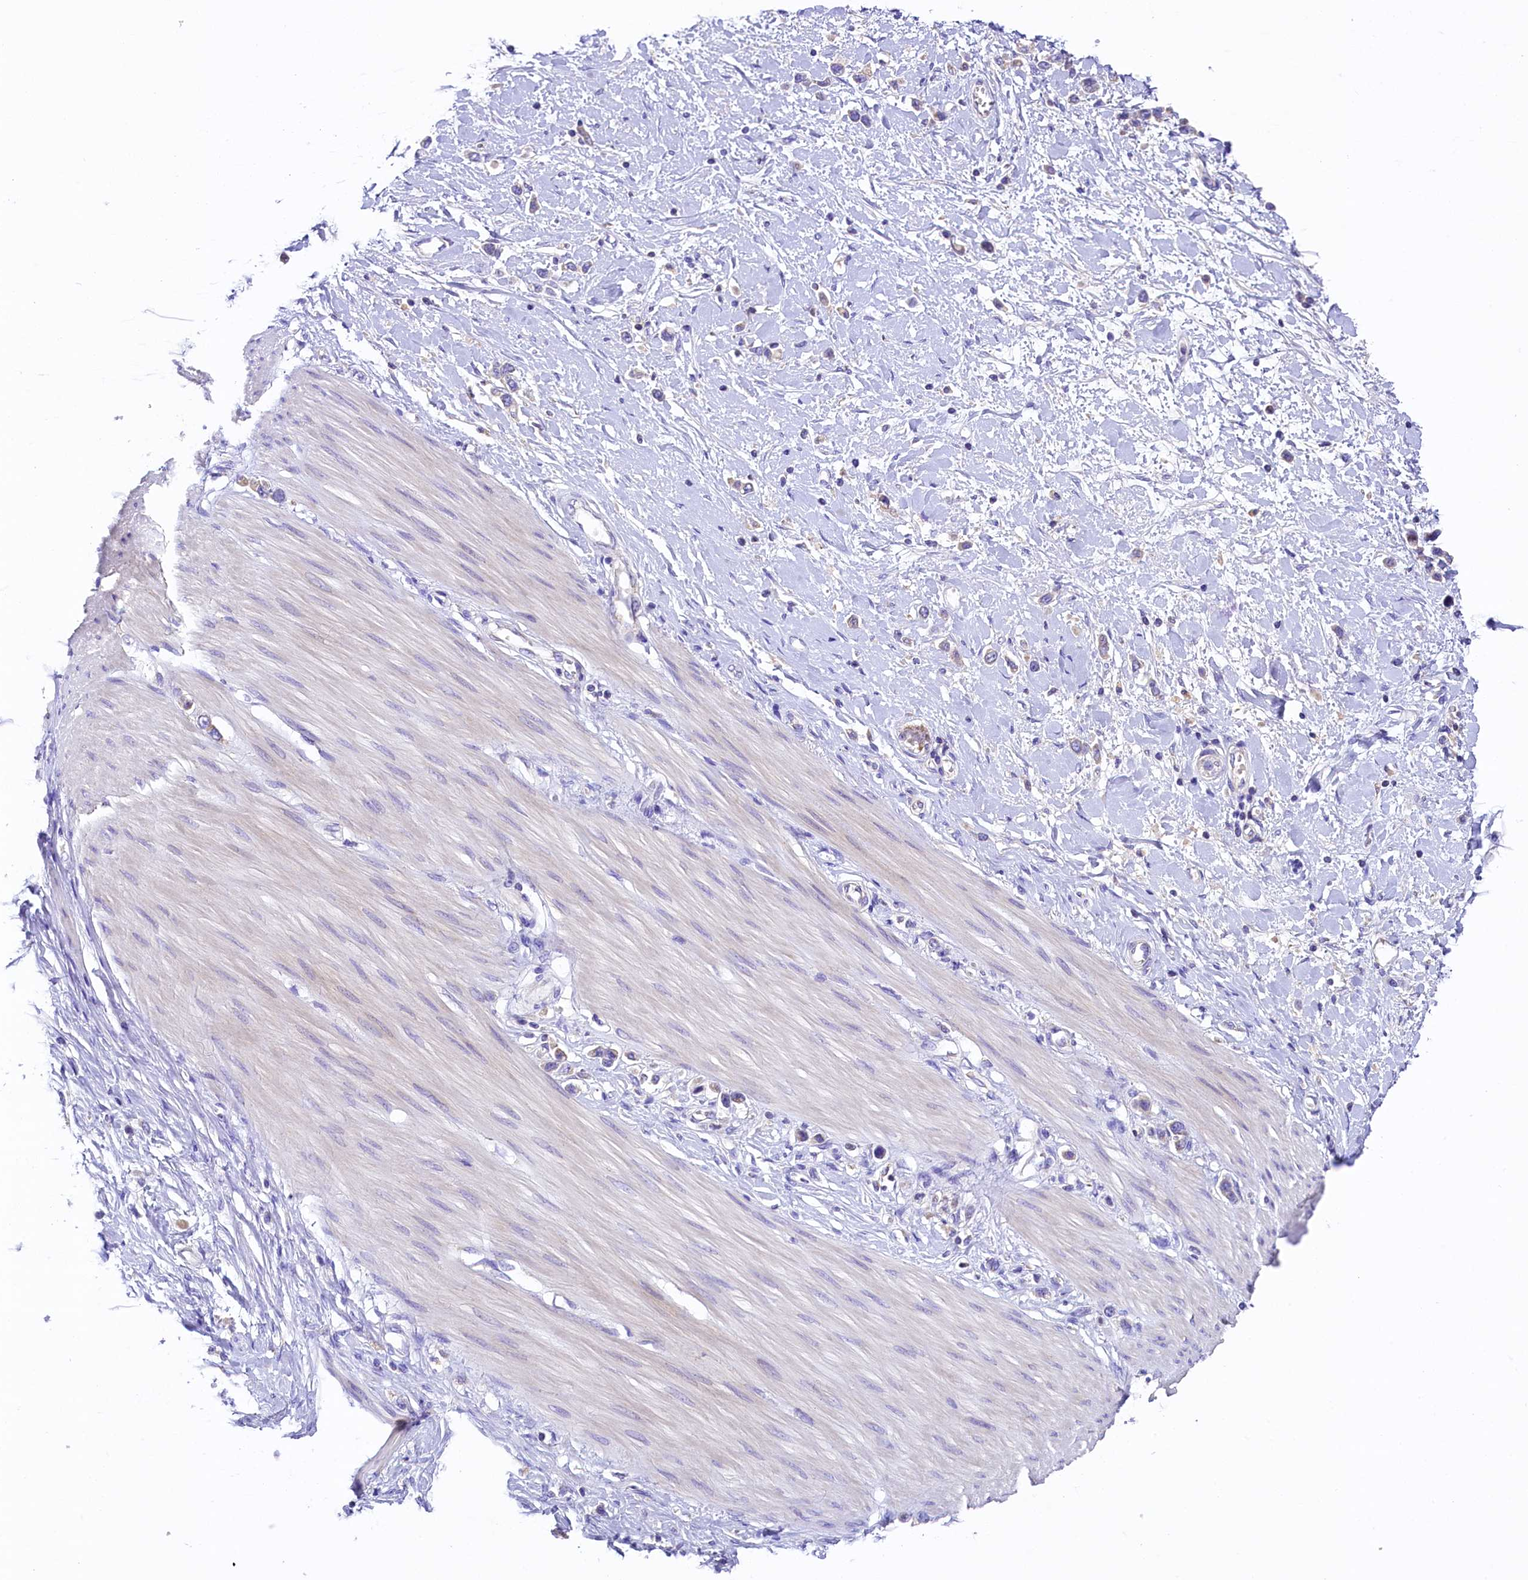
{"staining": {"intensity": "weak", "quantity": "<25%", "location": "cytoplasmic/membranous"}, "tissue": "stomach cancer", "cell_type": "Tumor cells", "image_type": "cancer", "snomed": [{"axis": "morphology", "description": "Adenocarcinoma, NOS"}, {"axis": "topography", "description": "Stomach"}], "caption": "DAB (3,3'-diaminobenzidine) immunohistochemical staining of human stomach cancer reveals no significant positivity in tumor cells.", "gene": "PMPCB", "patient": {"sex": "female", "age": 65}}